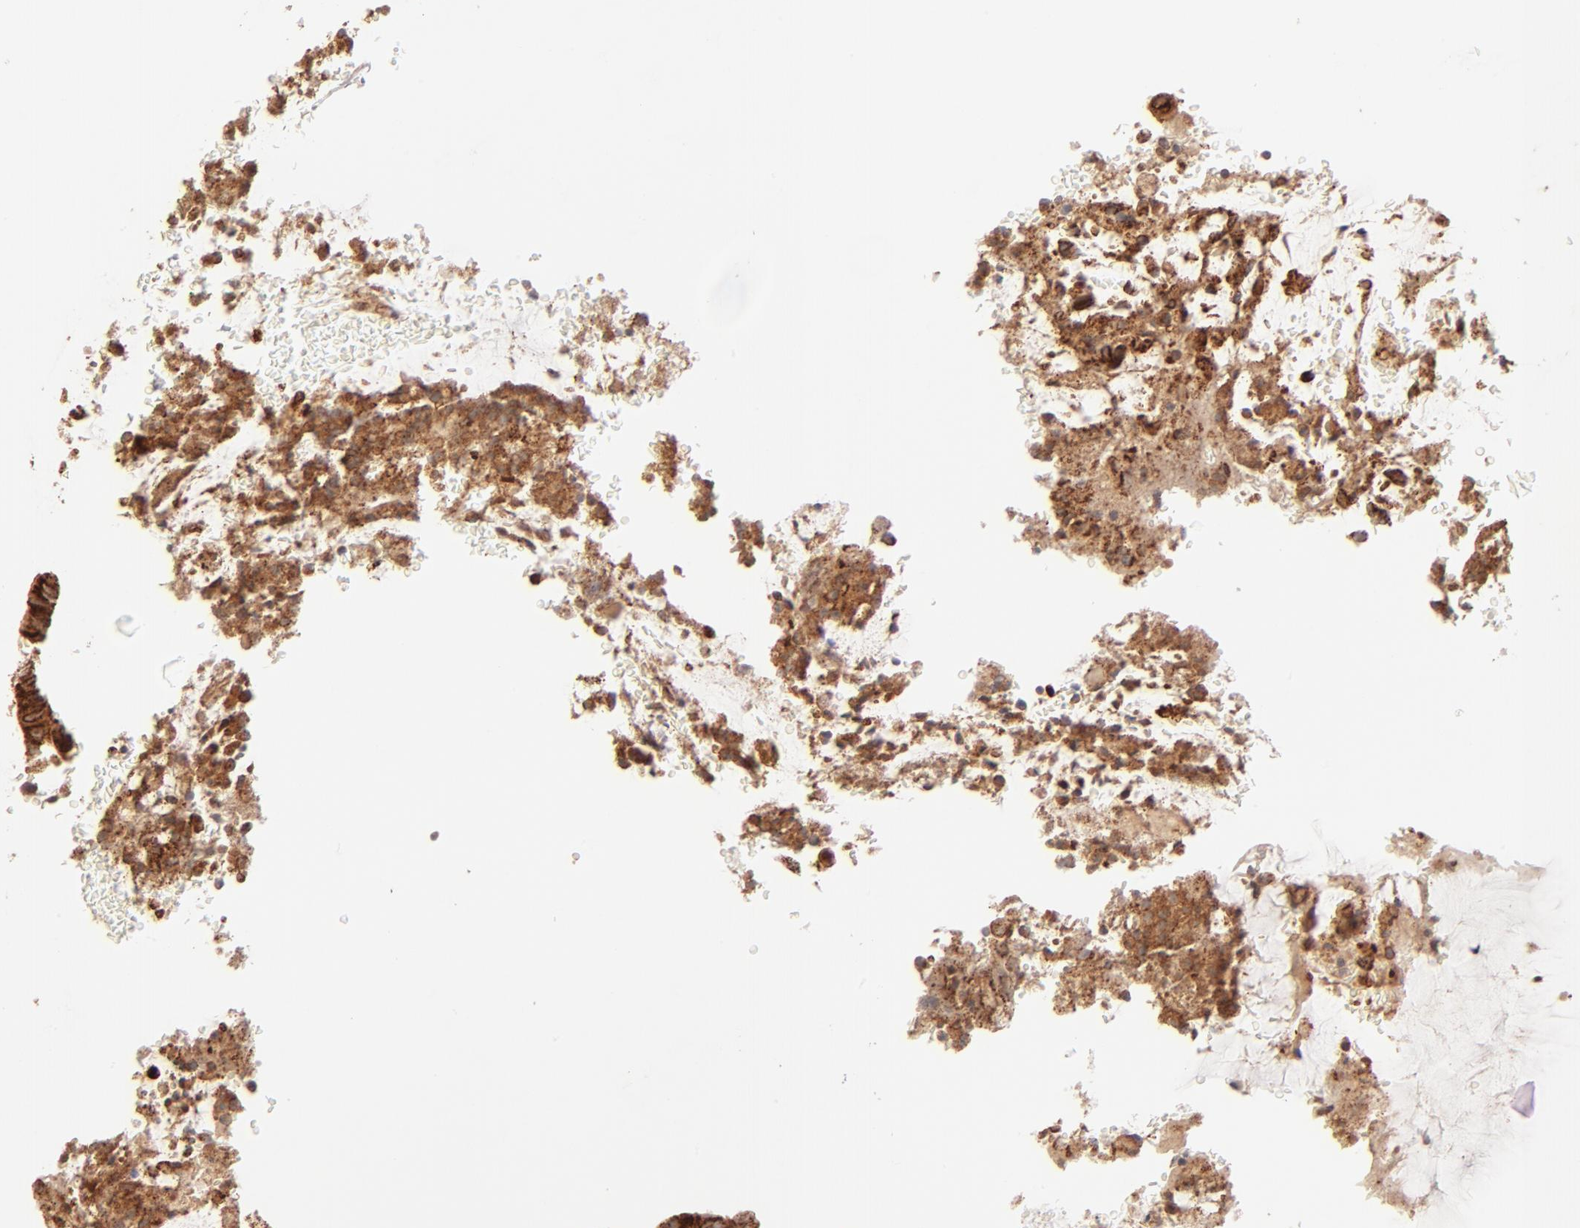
{"staining": {"intensity": "moderate", "quantity": ">75%", "location": "cytoplasmic/membranous"}, "tissue": "colorectal cancer", "cell_type": "Tumor cells", "image_type": "cancer", "snomed": [{"axis": "morphology", "description": "Normal tissue, NOS"}, {"axis": "morphology", "description": "Adenocarcinoma, NOS"}, {"axis": "topography", "description": "Rectum"}], "caption": "Protein expression analysis of colorectal cancer (adenocarcinoma) exhibits moderate cytoplasmic/membranous staining in about >75% of tumor cells.", "gene": "CSPG4", "patient": {"sex": "male", "age": 92}}